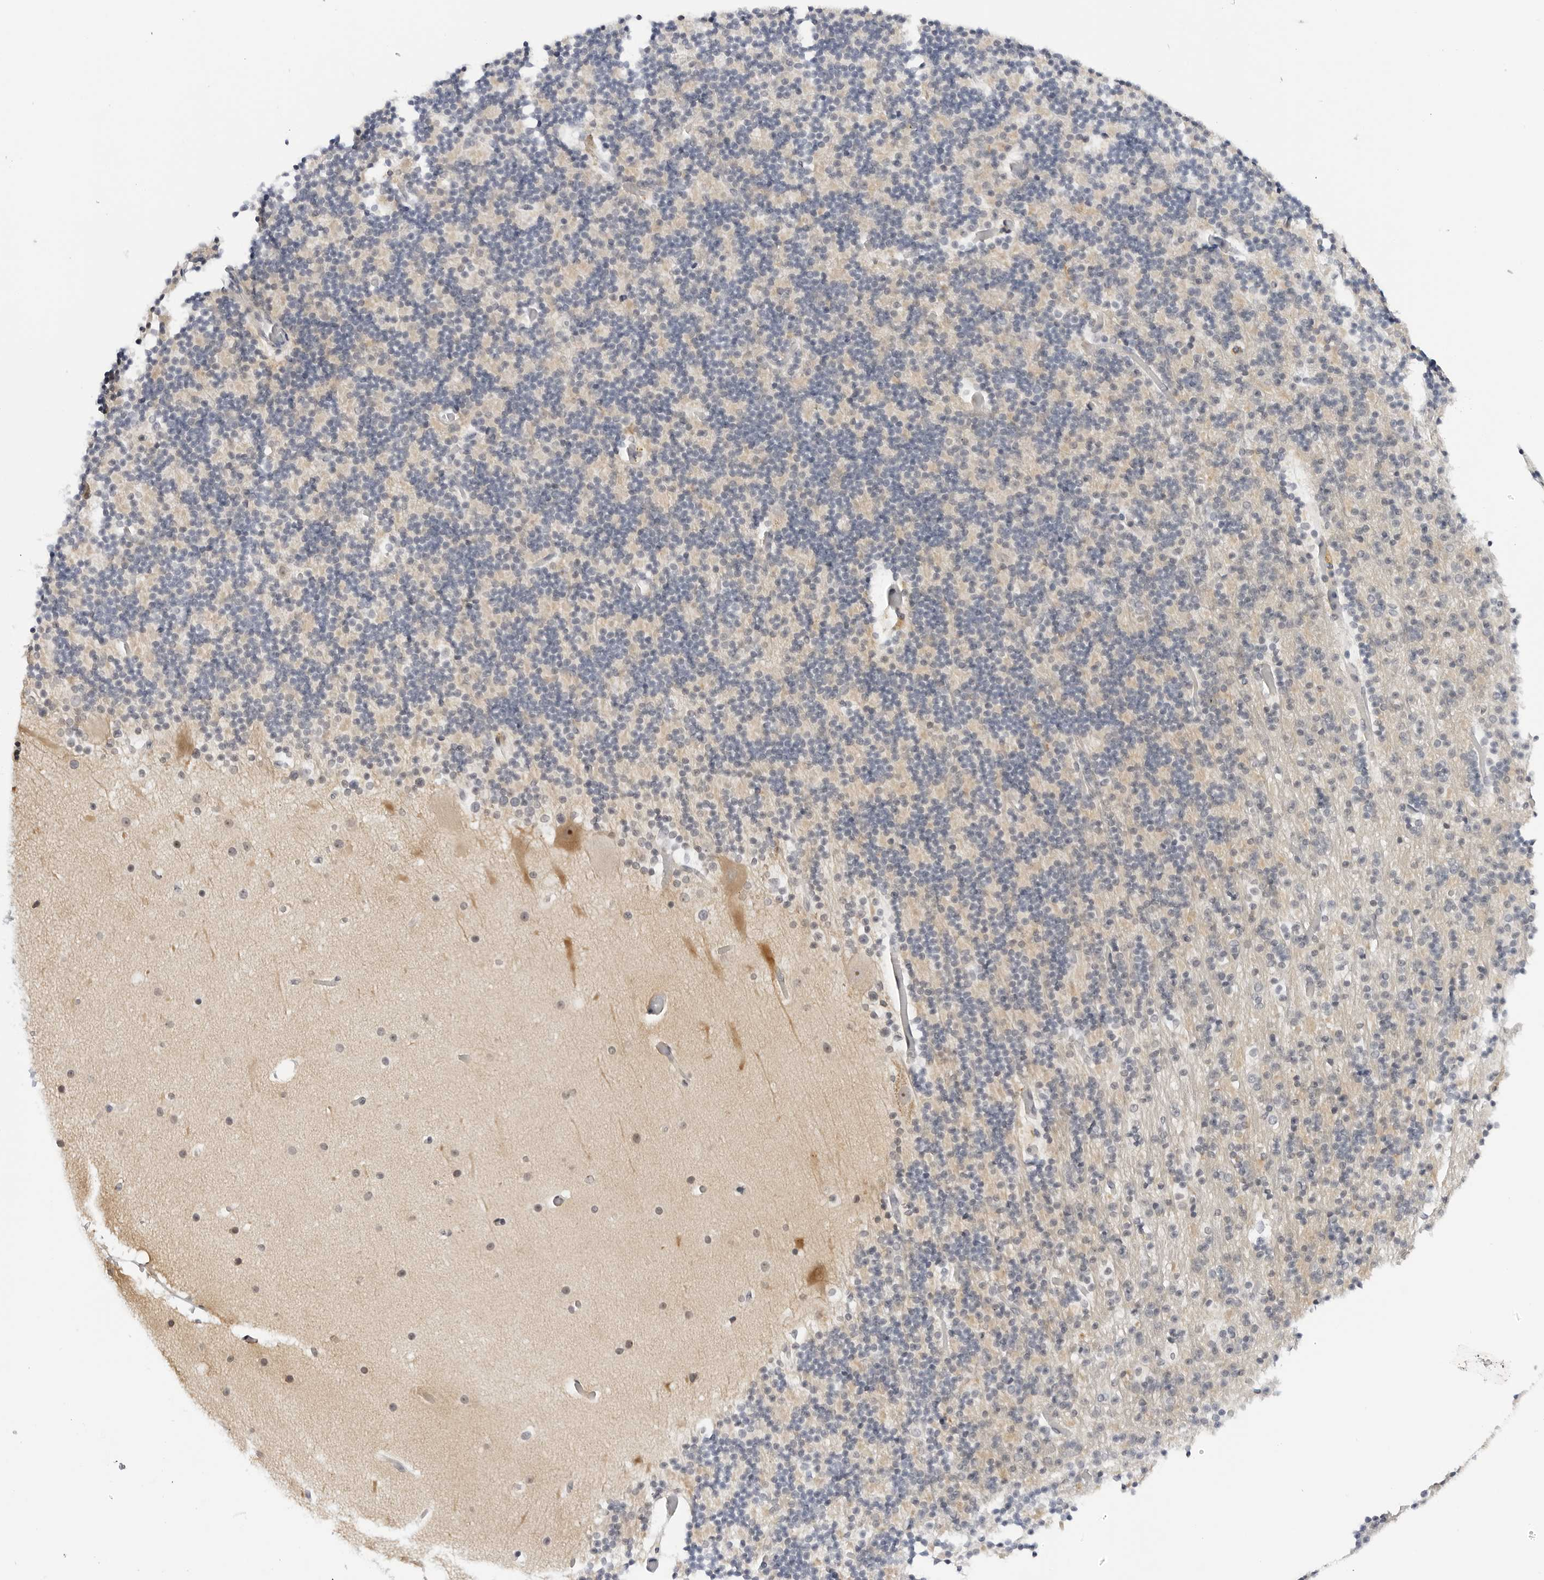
{"staining": {"intensity": "negative", "quantity": "none", "location": "none"}, "tissue": "cerebellum", "cell_type": "Cells in granular layer", "image_type": "normal", "snomed": [{"axis": "morphology", "description": "Normal tissue, NOS"}, {"axis": "topography", "description": "Cerebellum"}], "caption": "IHC histopathology image of benign cerebellum: human cerebellum stained with DAB exhibits no significant protein positivity in cells in granular layer.", "gene": "MAP2K5", "patient": {"sex": "male", "age": 57}}